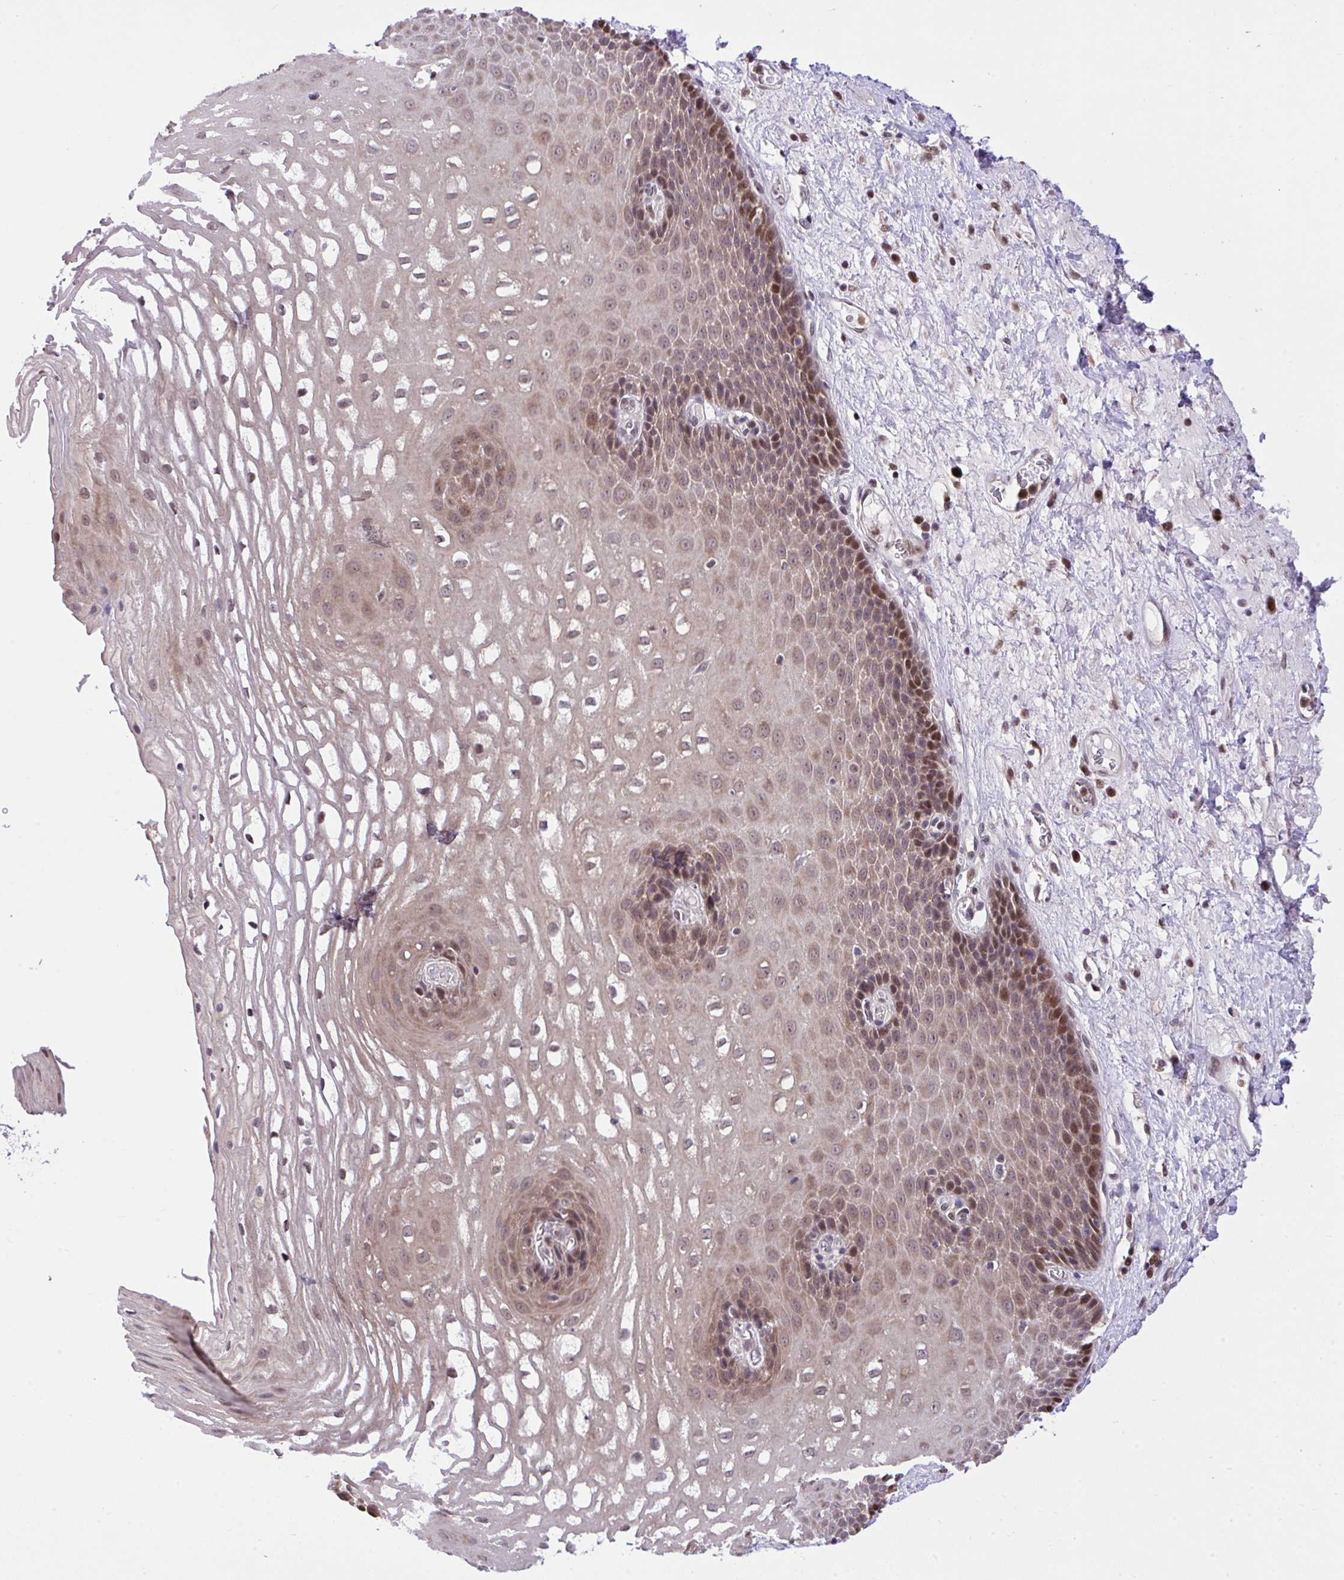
{"staining": {"intensity": "moderate", "quantity": "25%-75%", "location": "nuclear"}, "tissue": "esophagus", "cell_type": "Squamous epithelial cells", "image_type": "normal", "snomed": [{"axis": "morphology", "description": "Normal tissue, NOS"}, {"axis": "topography", "description": "Esophagus"}], "caption": "The image reveals staining of benign esophagus, revealing moderate nuclear protein expression (brown color) within squamous epithelial cells.", "gene": "GLIS3", "patient": {"sex": "male", "age": 62}}